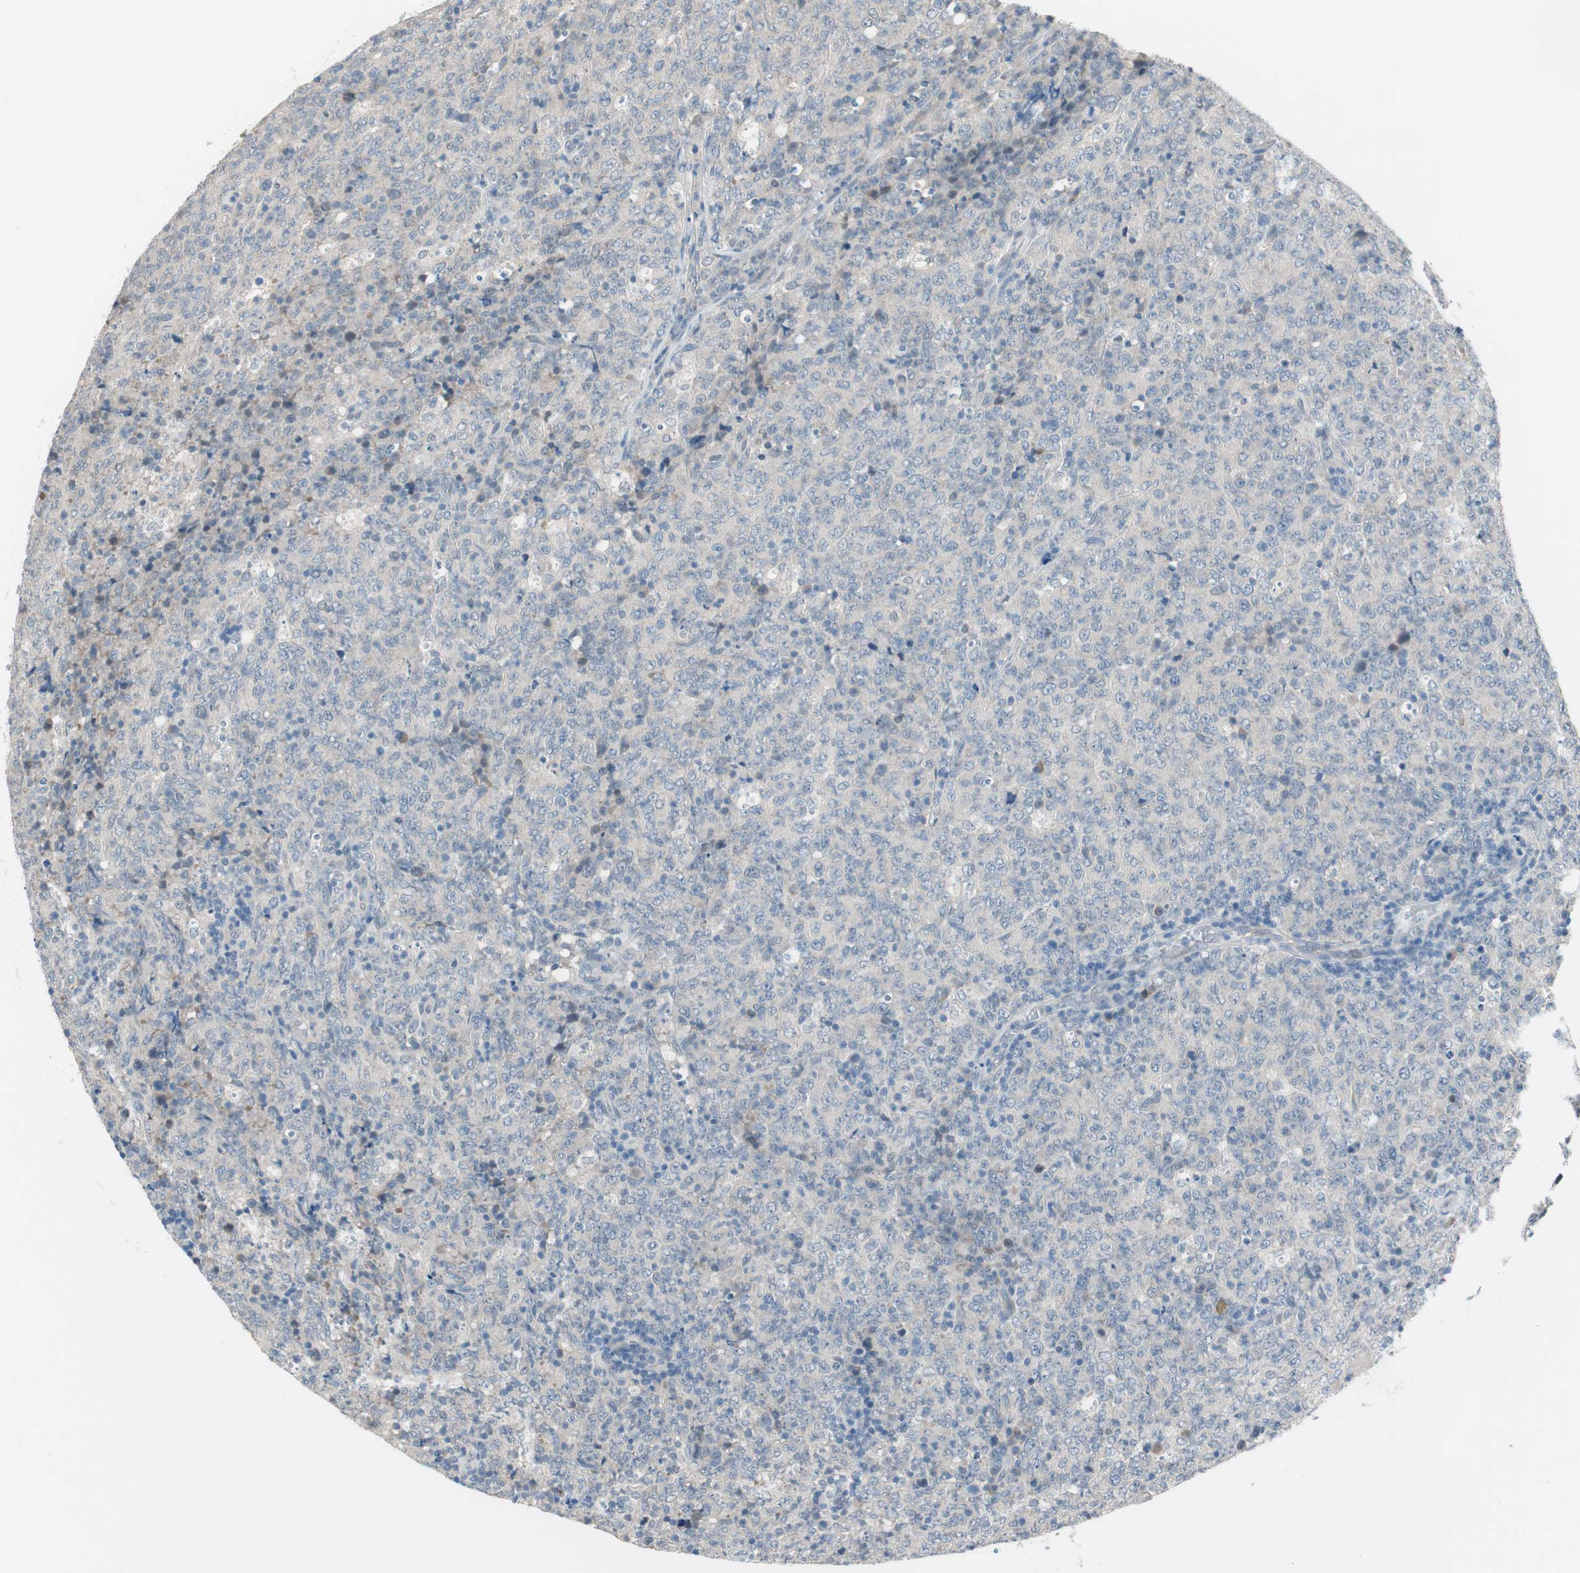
{"staining": {"intensity": "weak", "quantity": "<25%", "location": "cytoplasmic/membranous"}, "tissue": "lymphoma", "cell_type": "Tumor cells", "image_type": "cancer", "snomed": [{"axis": "morphology", "description": "Malignant lymphoma, non-Hodgkin's type, High grade"}, {"axis": "topography", "description": "Tonsil"}], "caption": "Tumor cells show no significant staining in lymphoma.", "gene": "GRHL1", "patient": {"sex": "female", "age": 36}}